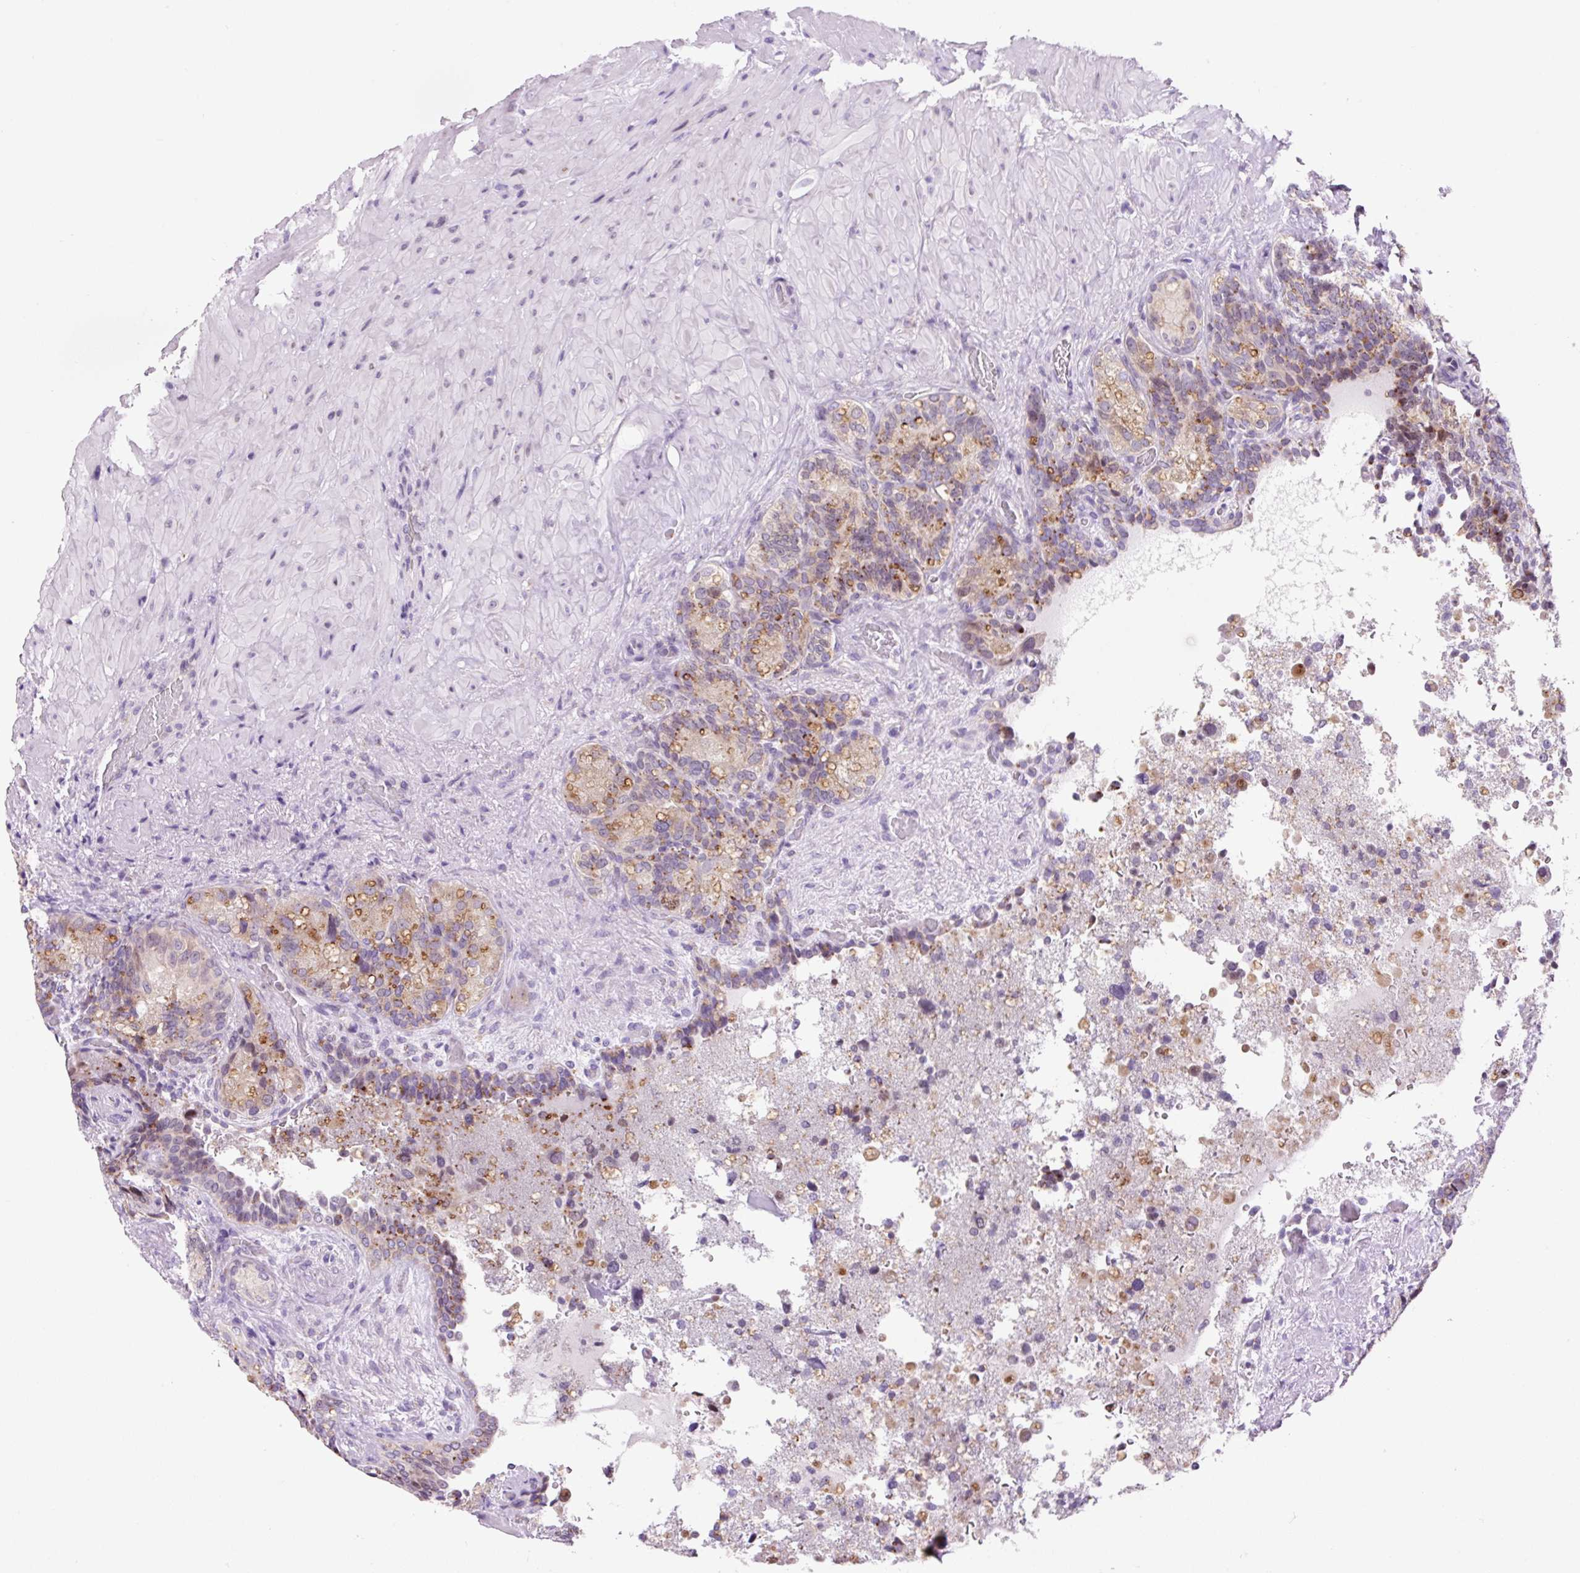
{"staining": {"intensity": "moderate", "quantity": "25%-75%", "location": "cytoplasmic/membranous"}, "tissue": "seminal vesicle", "cell_type": "Glandular cells", "image_type": "normal", "snomed": [{"axis": "morphology", "description": "Normal tissue, NOS"}, {"axis": "topography", "description": "Seminal veicle"}], "caption": "Immunohistochemistry image of benign seminal vesicle: human seminal vesicle stained using immunohistochemistry shows medium levels of moderate protein expression localized specifically in the cytoplasmic/membranous of glandular cells, appearing as a cytoplasmic/membranous brown color.", "gene": "RPL41", "patient": {"sex": "male", "age": 69}}